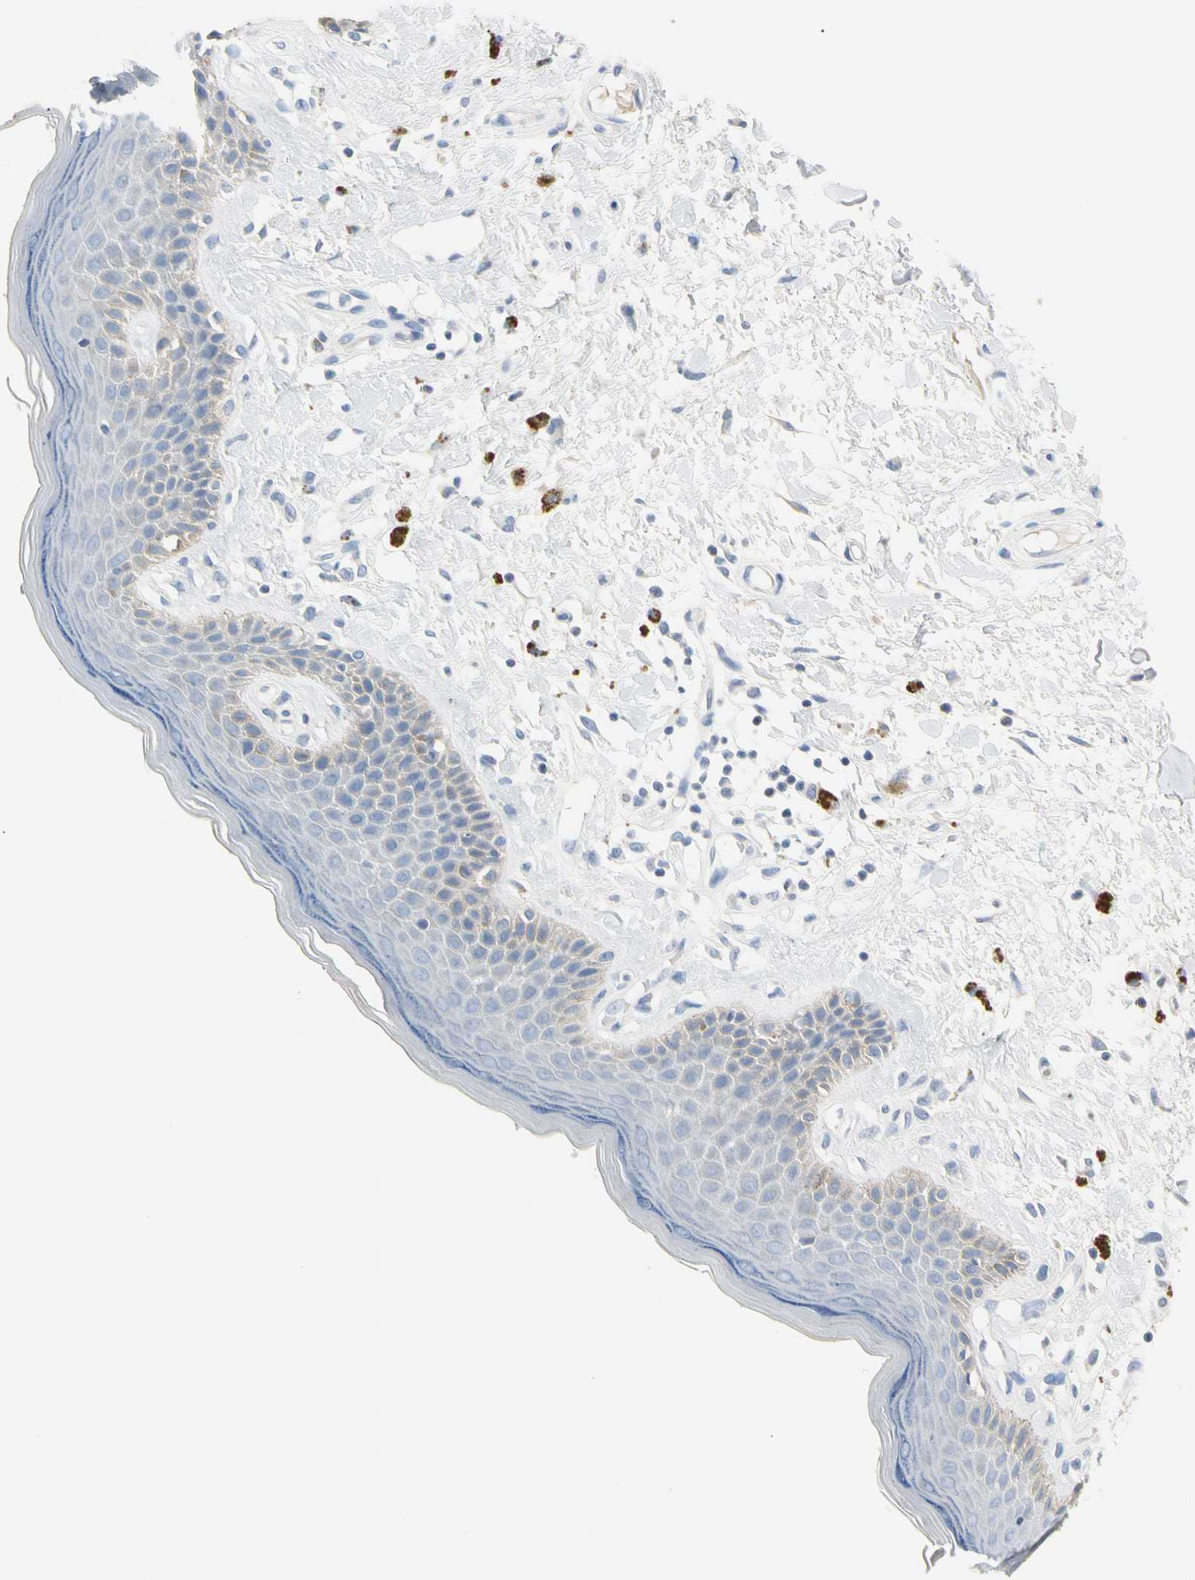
{"staining": {"intensity": "negative", "quantity": "none", "location": "none"}, "tissue": "skin", "cell_type": "Epidermal cells", "image_type": "normal", "snomed": [{"axis": "morphology", "description": "Normal tissue, NOS"}, {"axis": "topography", "description": "Anal"}], "caption": "This photomicrograph is of unremarkable skin stained with immunohistochemistry to label a protein in brown with the nuclei are counter-stained blue. There is no staining in epidermal cells. (DAB IHC visualized using brightfield microscopy, high magnification).", "gene": "MARK1", "patient": {"sex": "female", "age": 78}}